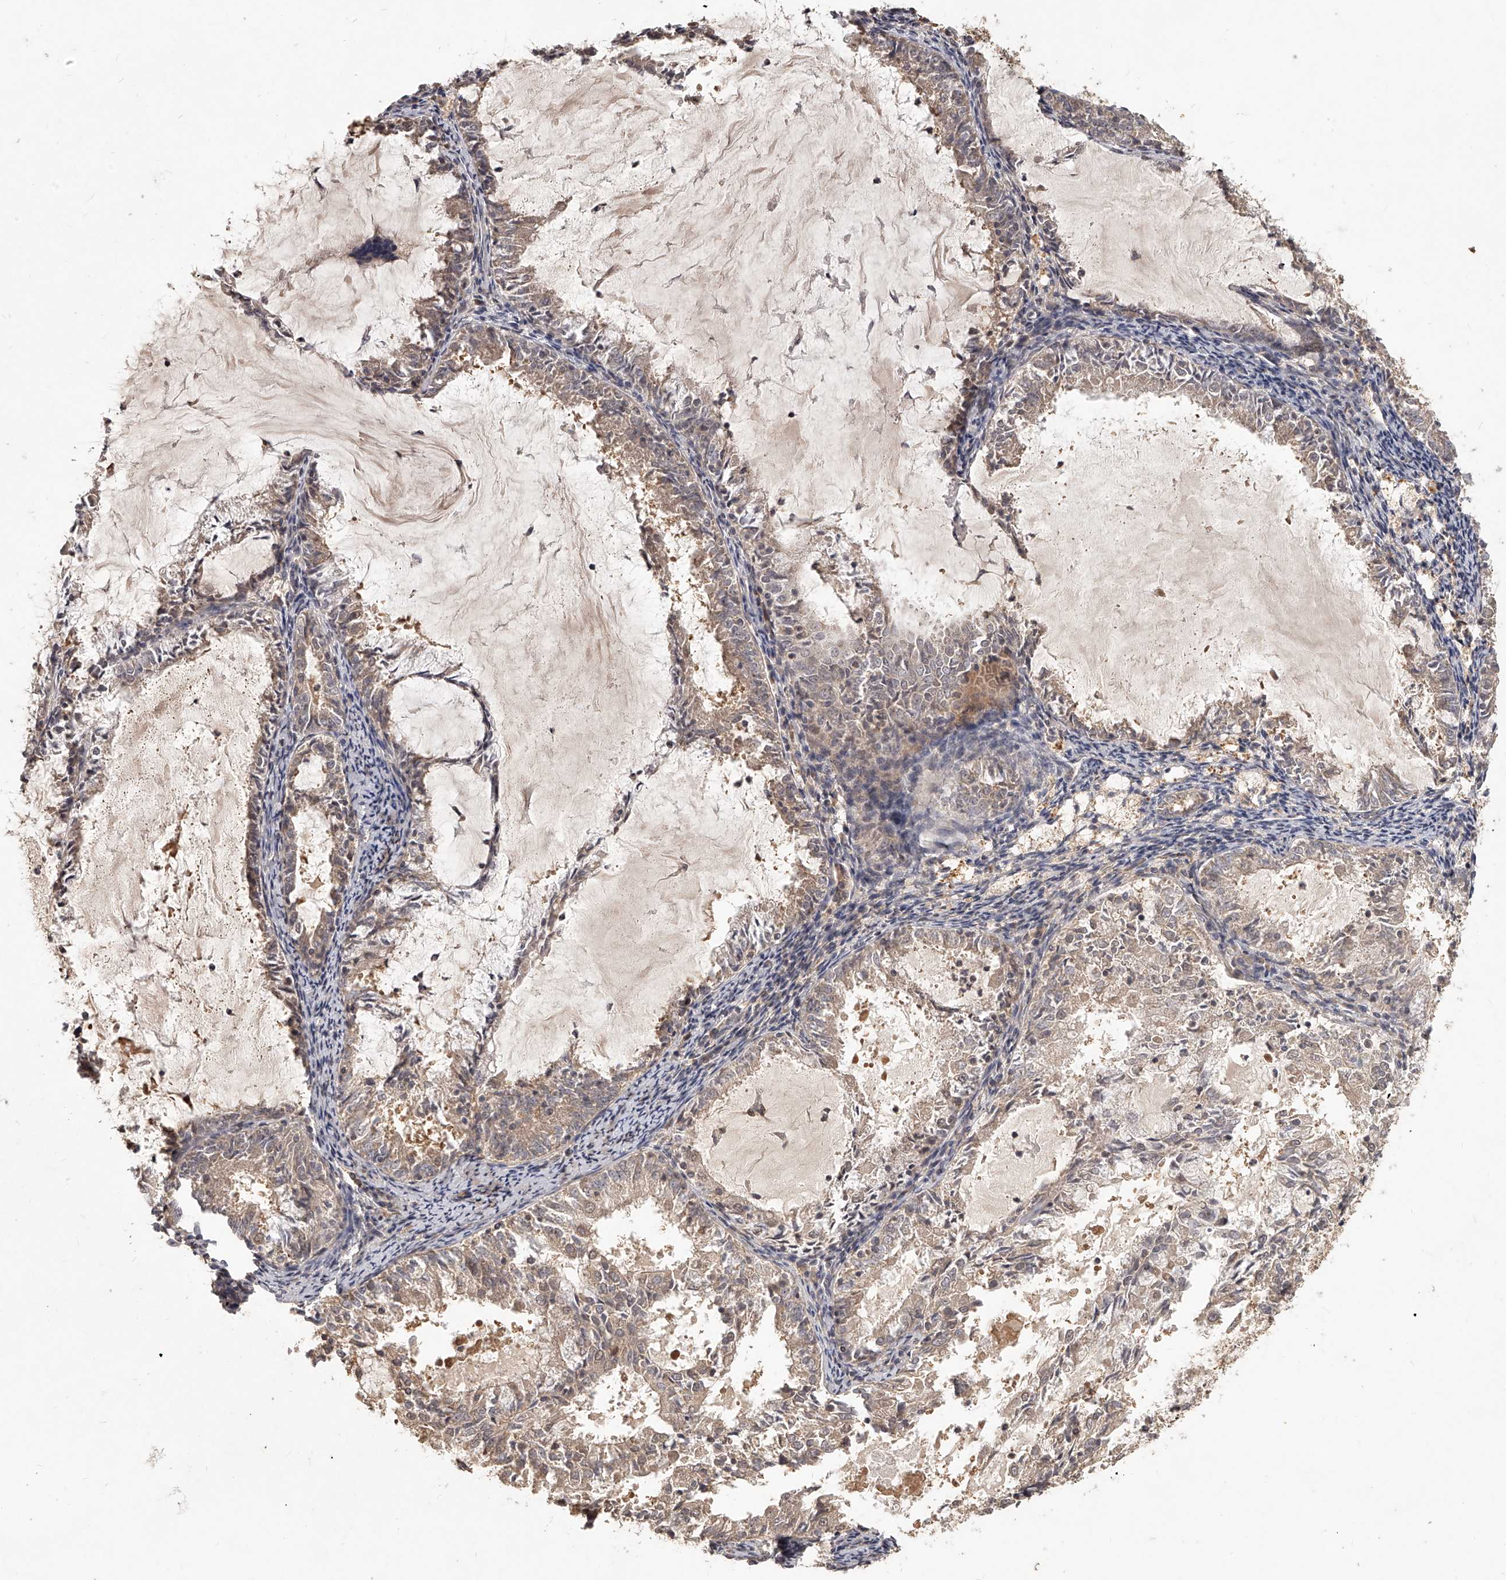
{"staining": {"intensity": "weak", "quantity": ">75%", "location": "cytoplasmic/membranous"}, "tissue": "endometrial cancer", "cell_type": "Tumor cells", "image_type": "cancer", "snomed": [{"axis": "morphology", "description": "Adenocarcinoma, NOS"}, {"axis": "topography", "description": "Endometrium"}], "caption": "There is low levels of weak cytoplasmic/membranous positivity in tumor cells of endometrial cancer, as demonstrated by immunohistochemical staining (brown color).", "gene": "SLC37A1", "patient": {"sex": "female", "age": 57}}